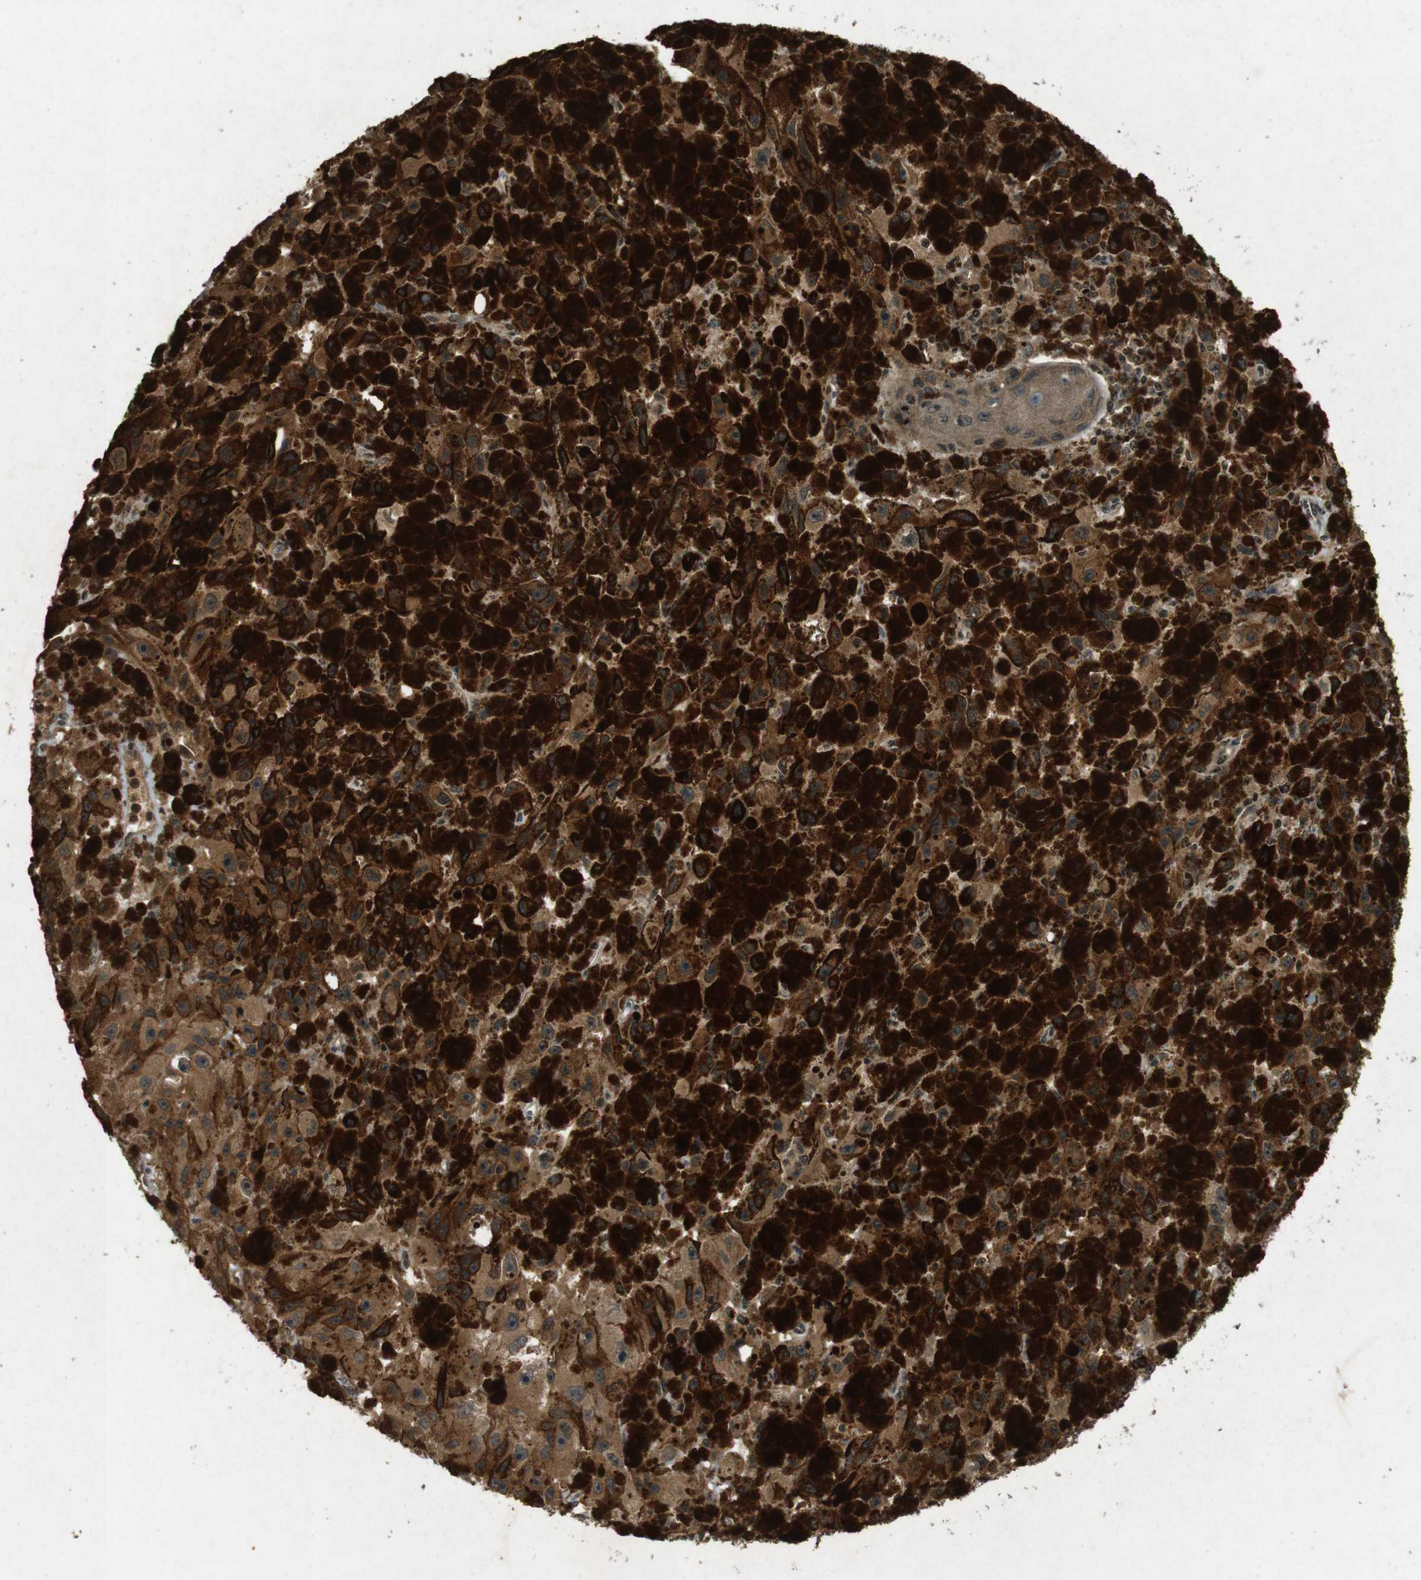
{"staining": {"intensity": "moderate", "quantity": ">75%", "location": "cytoplasmic/membranous"}, "tissue": "melanoma", "cell_type": "Tumor cells", "image_type": "cancer", "snomed": [{"axis": "morphology", "description": "Malignant melanoma, NOS"}, {"axis": "topography", "description": "Skin"}], "caption": "This image shows immunohistochemistry (IHC) staining of human malignant melanoma, with medium moderate cytoplasmic/membranous expression in approximately >75% of tumor cells.", "gene": "TAP1", "patient": {"sex": "female", "age": 104}}